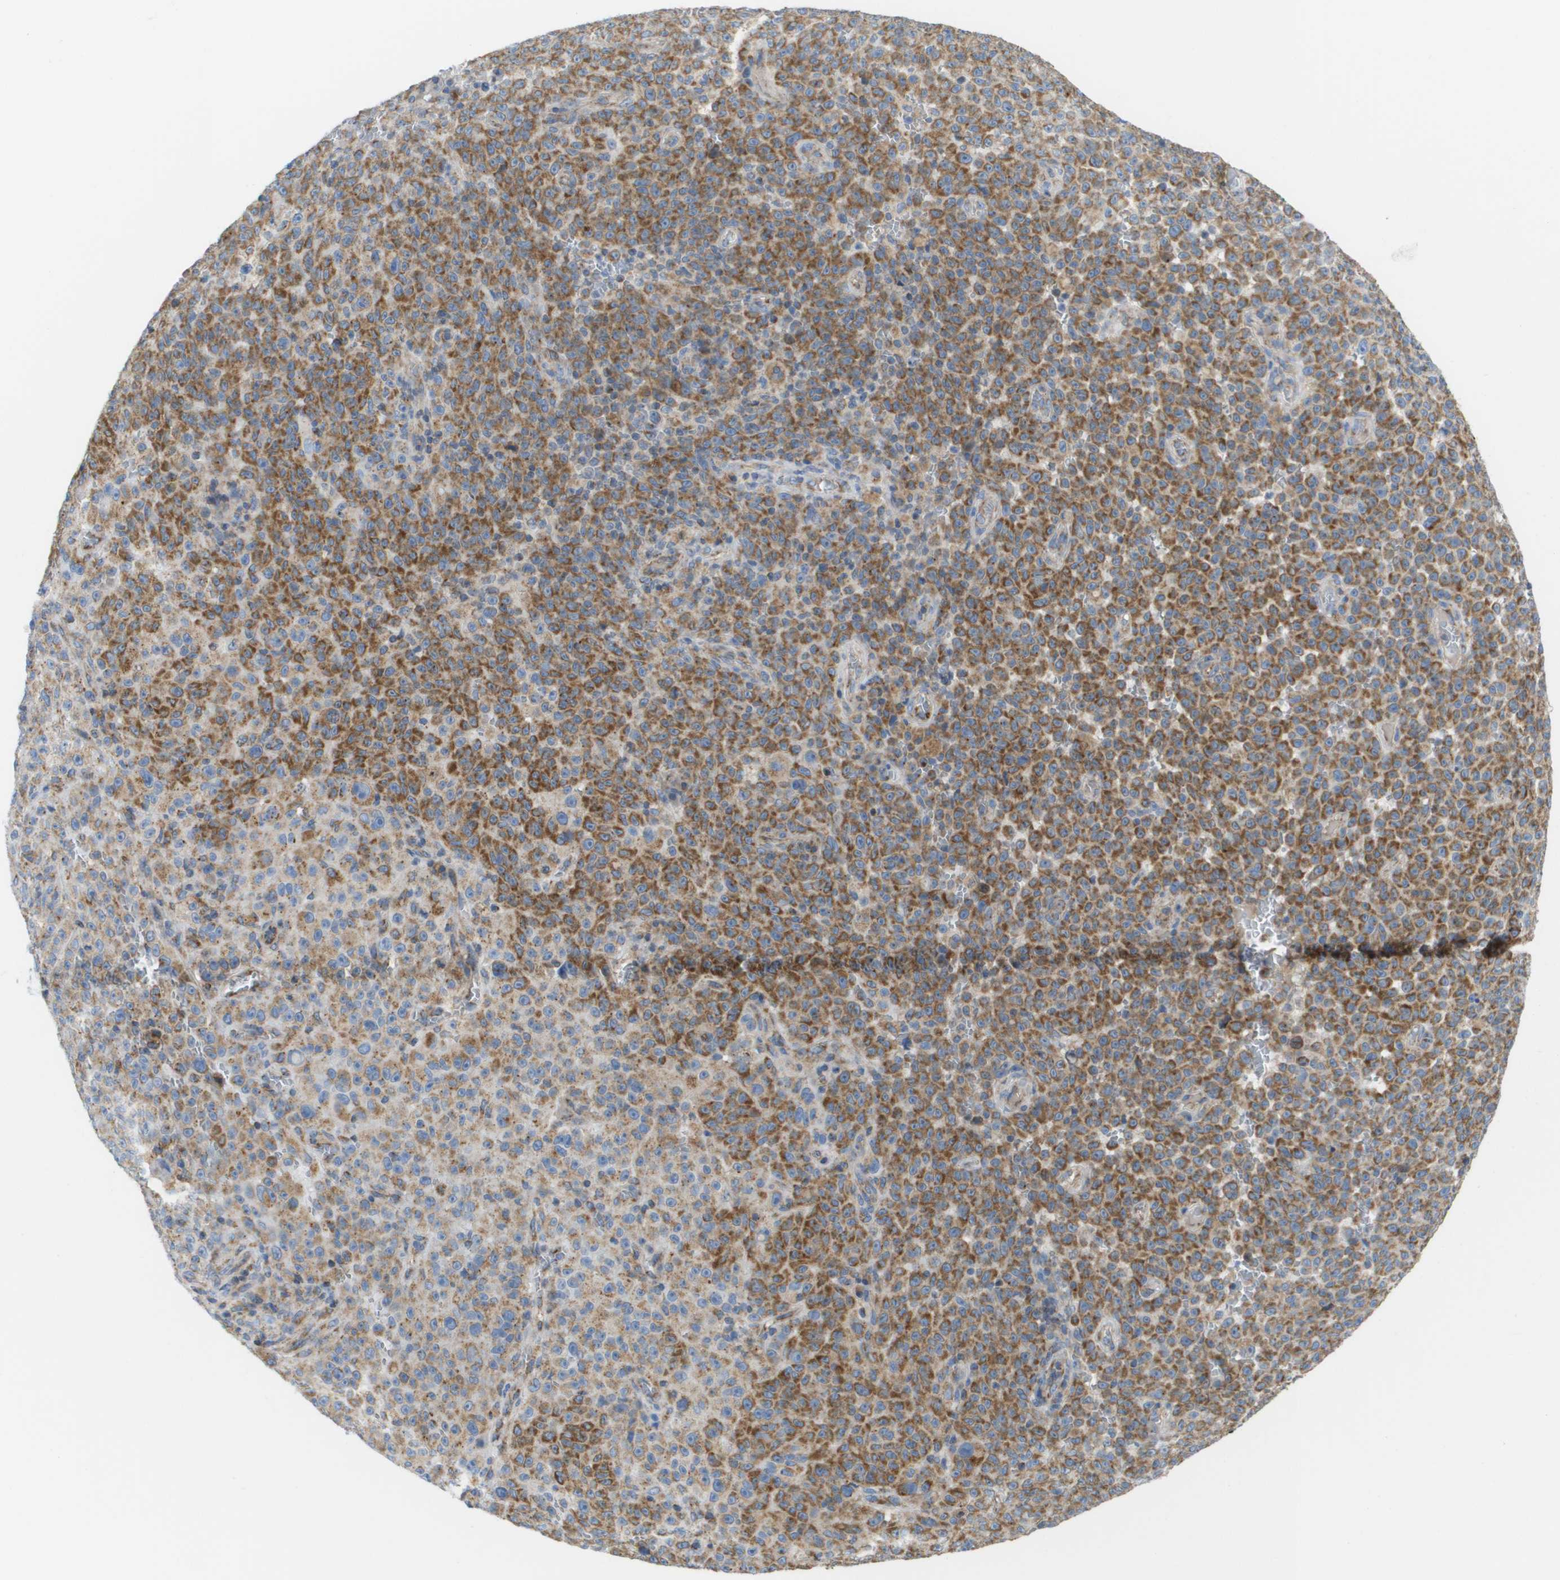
{"staining": {"intensity": "strong", "quantity": ">75%", "location": "cytoplasmic/membranous"}, "tissue": "melanoma", "cell_type": "Tumor cells", "image_type": "cancer", "snomed": [{"axis": "morphology", "description": "Malignant melanoma, NOS"}, {"axis": "topography", "description": "Skin"}], "caption": "Melanoma stained for a protein (brown) displays strong cytoplasmic/membranous positive positivity in about >75% of tumor cells.", "gene": "FIS1", "patient": {"sex": "female", "age": 82}}